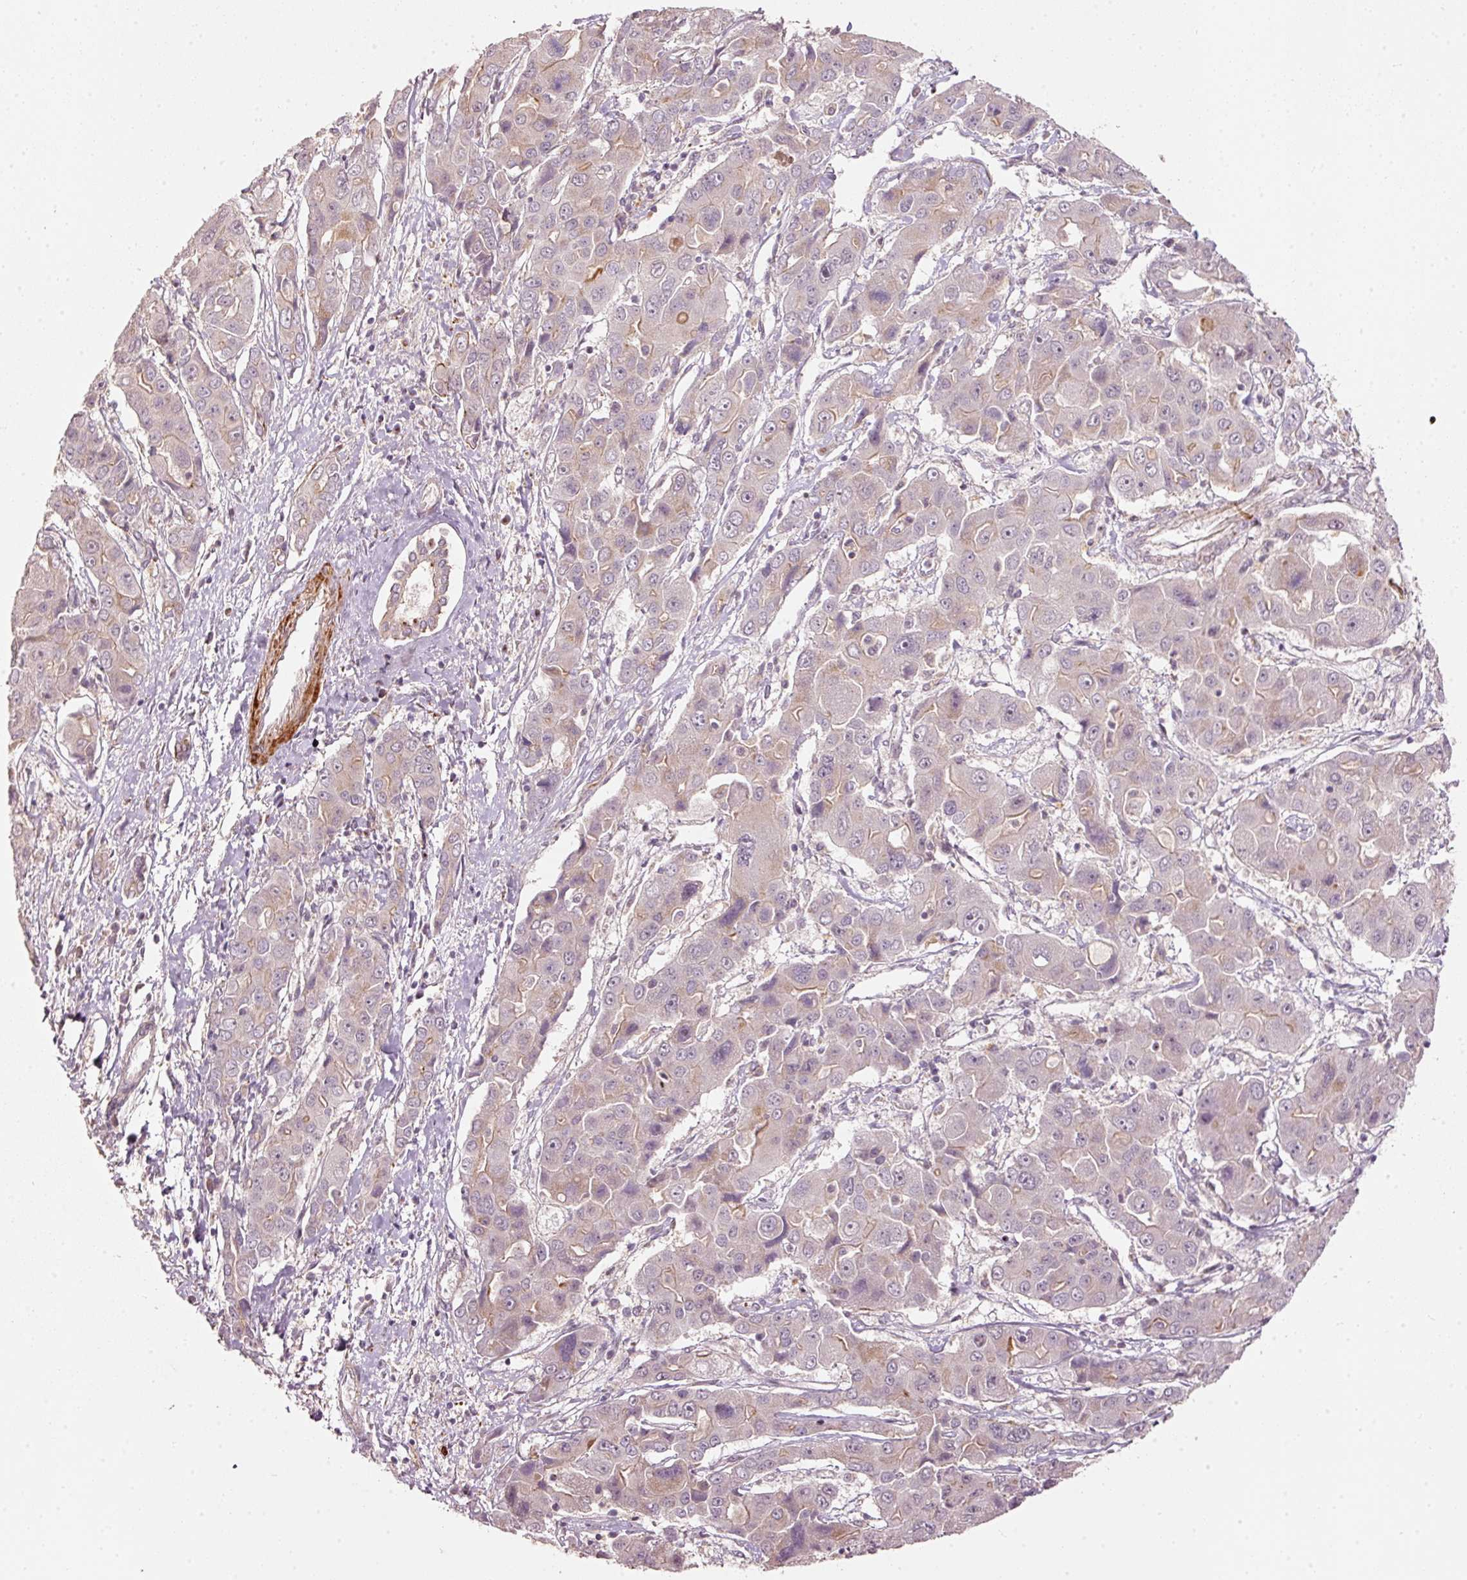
{"staining": {"intensity": "negative", "quantity": "none", "location": "none"}, "tissue": "liver cancer", "cell_type": "Tumor cells", "image_type": "cancer", "snomed": [{"axis": "morphology", "description": "Cholangiocarcinoma"}, {"axis": "topography", "description": "Liver"}], "caption": "Image shows no protein positivity in tumor cells of cholangiocarcinoma (liver) tissue.", "gene": "ARHGAP22", "patient": {"sex": "male", "age": 67}}